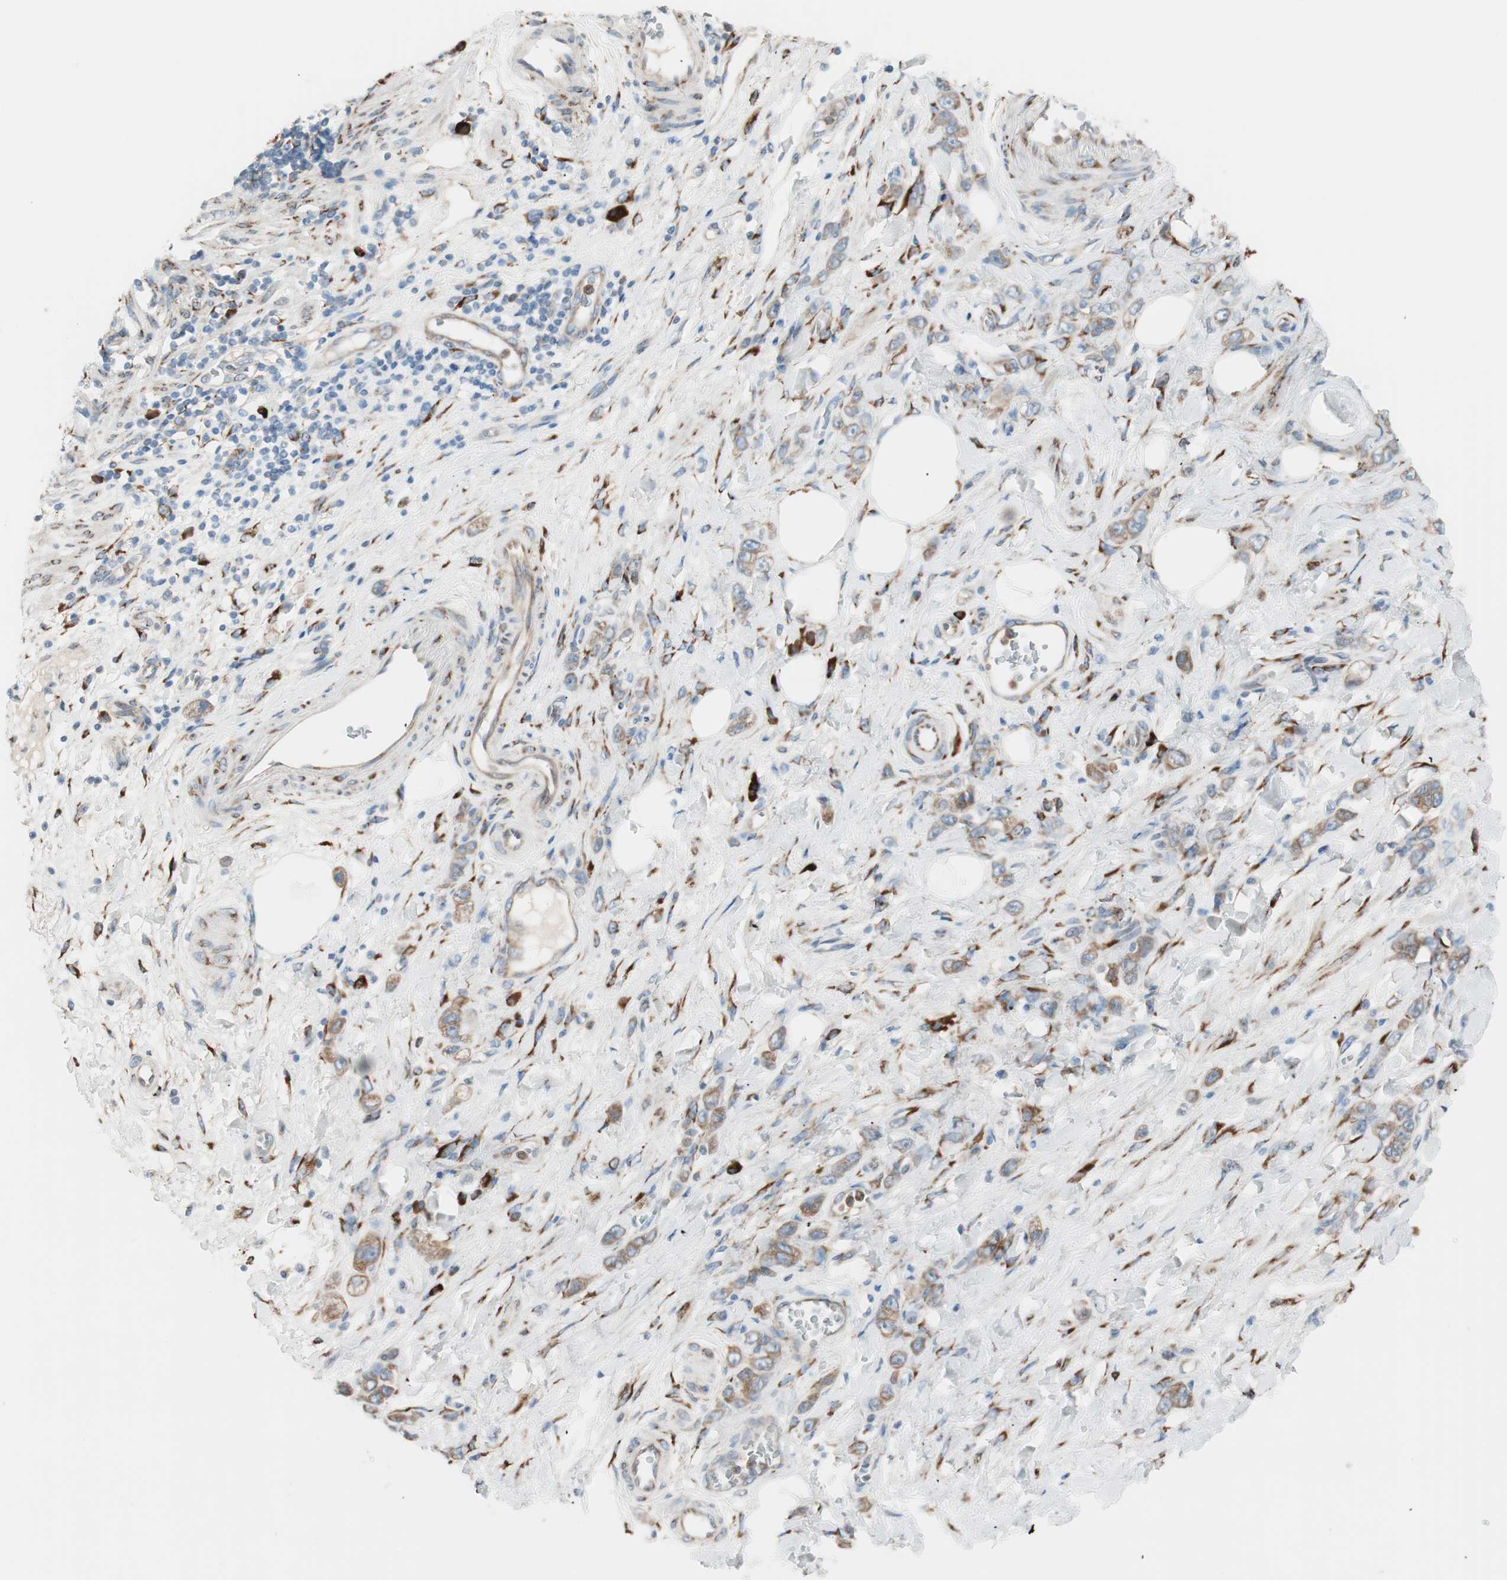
{"staining": {"intensity": "moderate", "quantity": ">75%", "location": "cytoplasmic/membranous"}, "tissue": "stomach cancer", "cell_type": "Tumor cells", "image_type": "cancer", "snomed": [{"axis": "morphology", "description": "Adenocarcinoma, NOS"}, {"axis": "topography", "description": "Stomach"}], "caption": "A medium amount of moderate cytoplasmic/membranous expression is identified in approximately >75% of tumor cells in stomach cancer tissue. (DAB IHC with brightfield microscopy, high magnification).", "gene": "P4HTM", "patient": {"sex": "male", "age": 82}}